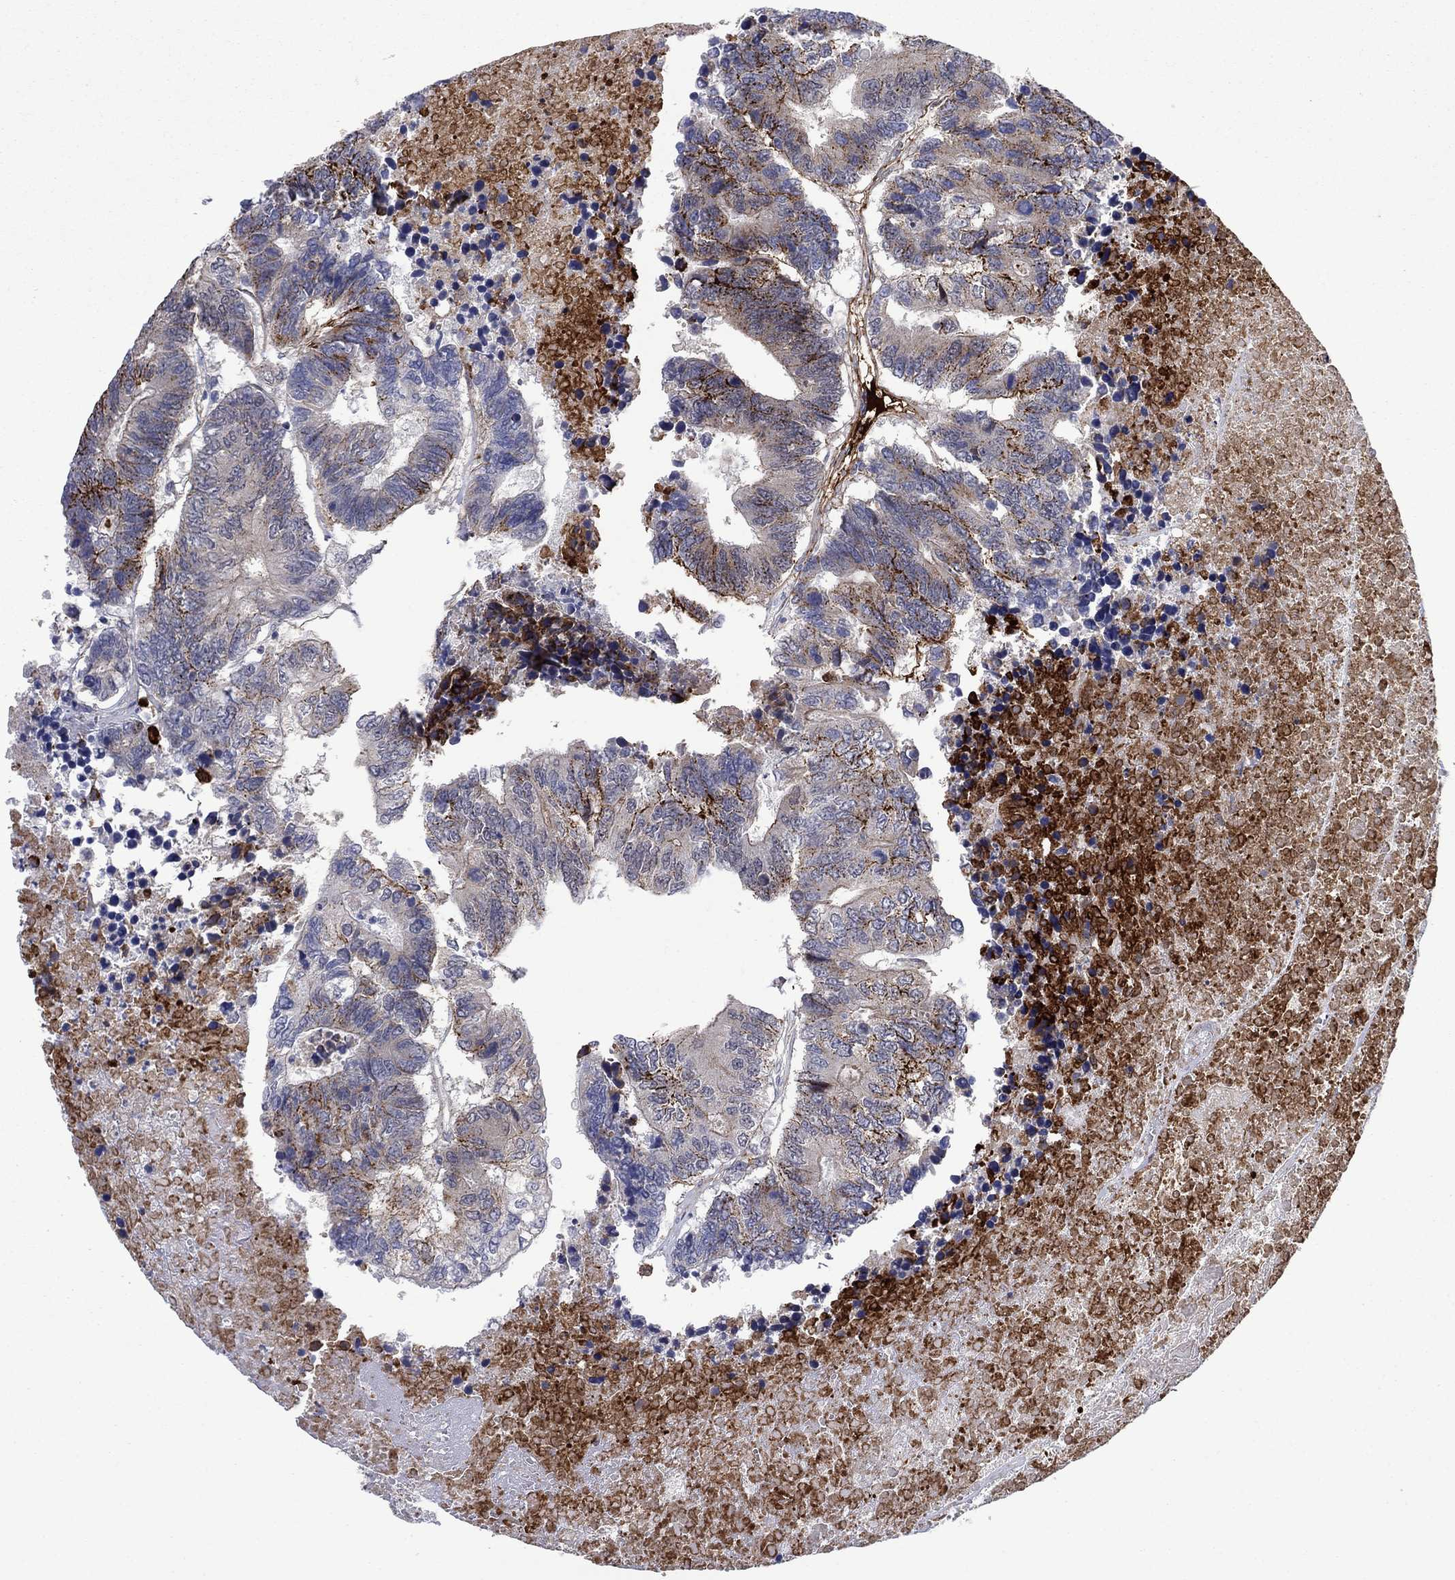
{"staining": {"intensity": "strong", "quantity": "<25%", "location": "cytoplasmic/membranous"}, "tissue": "colorectal cancer", "cell_type": "Tumor cells", "image_type": "cancer", "snomed": [{"axis": "morphology", "description": "Adenocarcinoma, NOS"}, {"axis": "topography", "description": "Colon"}], "caption": "High-power microscopy captured an immunohistochemistry (IHC) histopathology image of colorectal cancer (adenocarcinoma), revealing strong cytoplasmic/membranous positivity in approximately <25% of tumor cells.", "gene": "SDC1", "patient": {"sex": "female", "age": 48}}